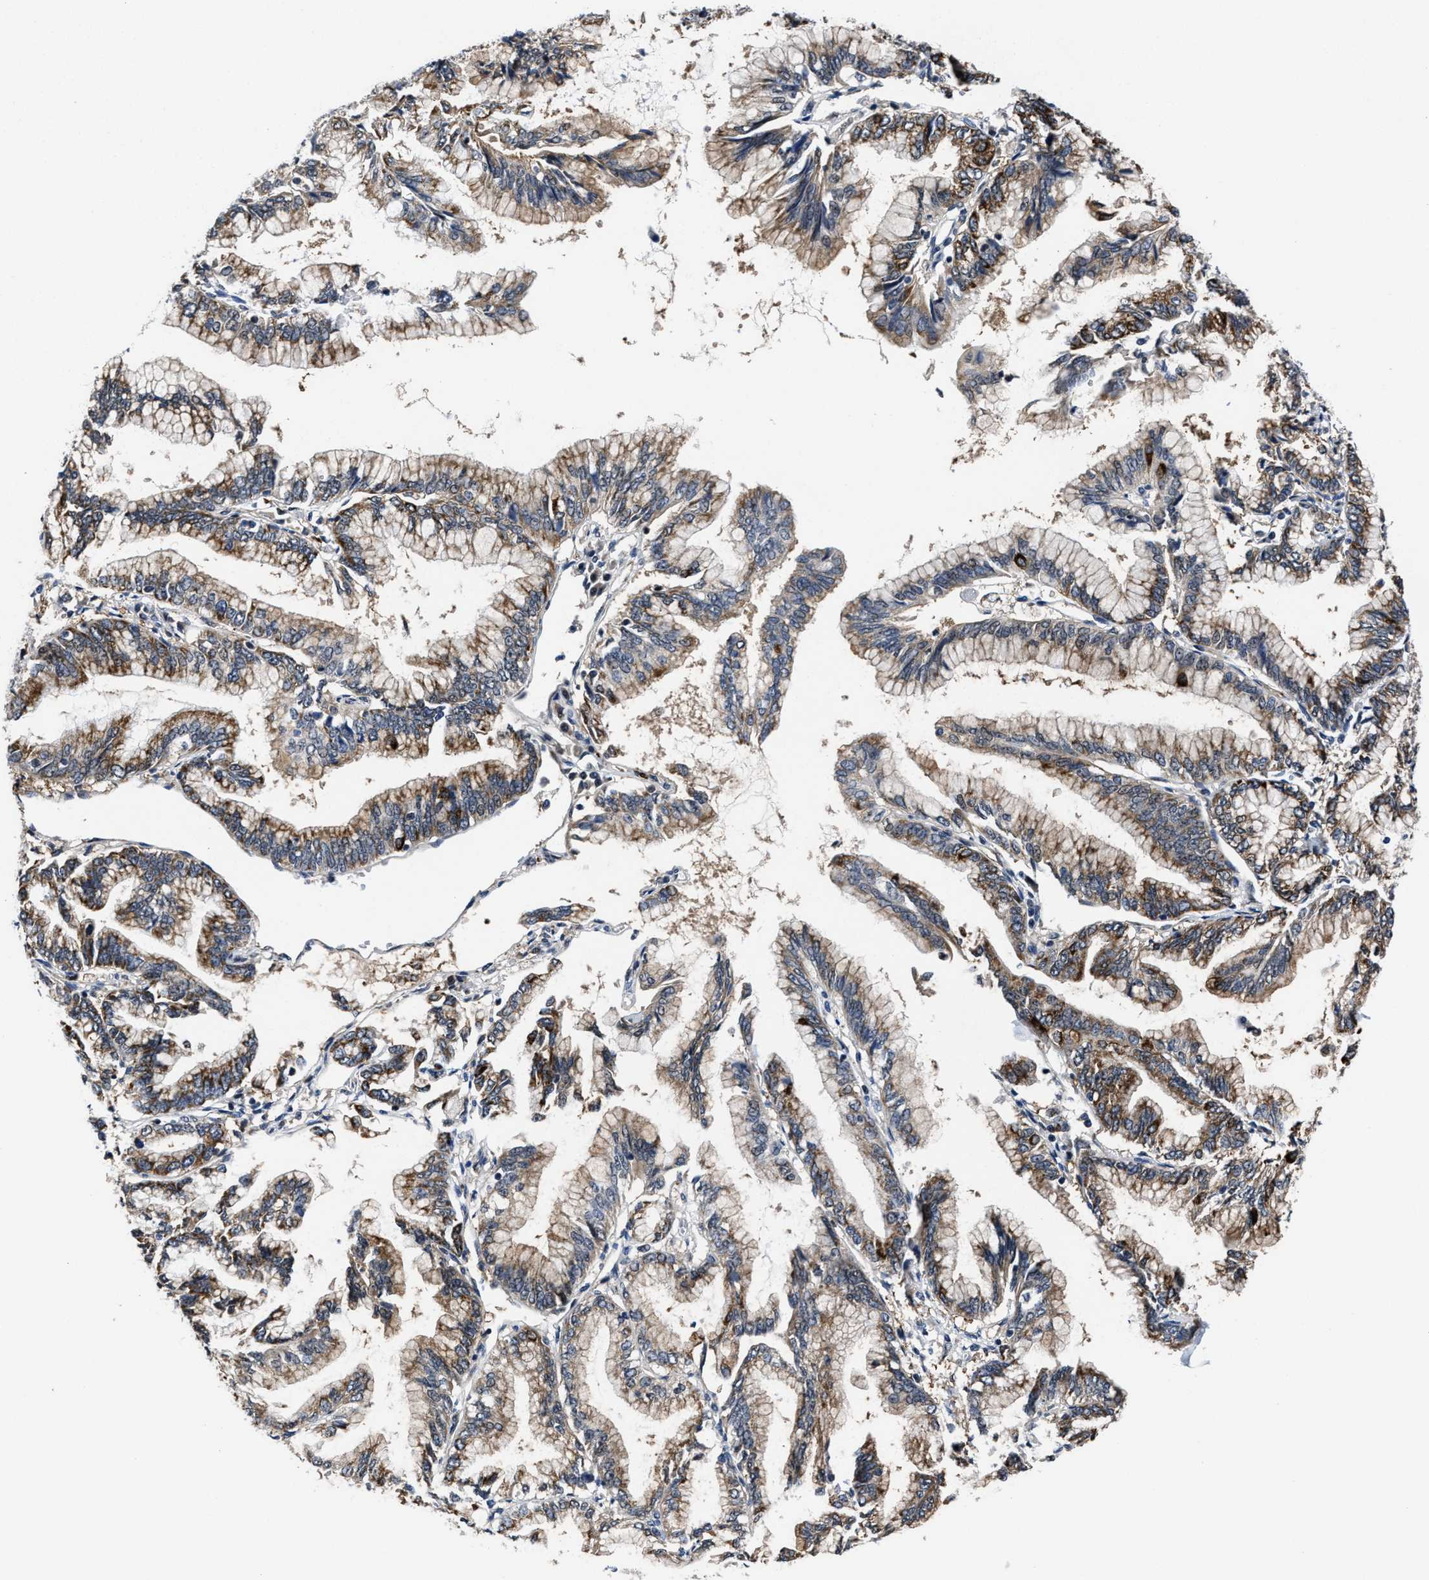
{"staining": {"intensity": "moderate", "quantity": ">75%", "location": "cytoplasmic/membranous"}, "tissue": "pancreatic cancer", "cell_type": "Tumor cells", "image_type": "cancer", "snomed": [{"axis": "morphology", "description": "Adenocarcinoma, NOS"}, {"axis": "topography", "description": "Pancreas"}], "caption": "An immunohistochemistry (IHC) histopathology image of neoplastic tissue is shown. Protein staining in brown shows moderate cytoplasmic/membranous positivity in pancreatic cancer within tumor cells. The staining is performed using DAB (3,3'-diaminobenzidine) brown chromogen to label protein expression. The nuclei are counter-stained blue using hematoxylin.", "gene": "MARCKSL1", "patient": {"sex": "female", "age": 64}}